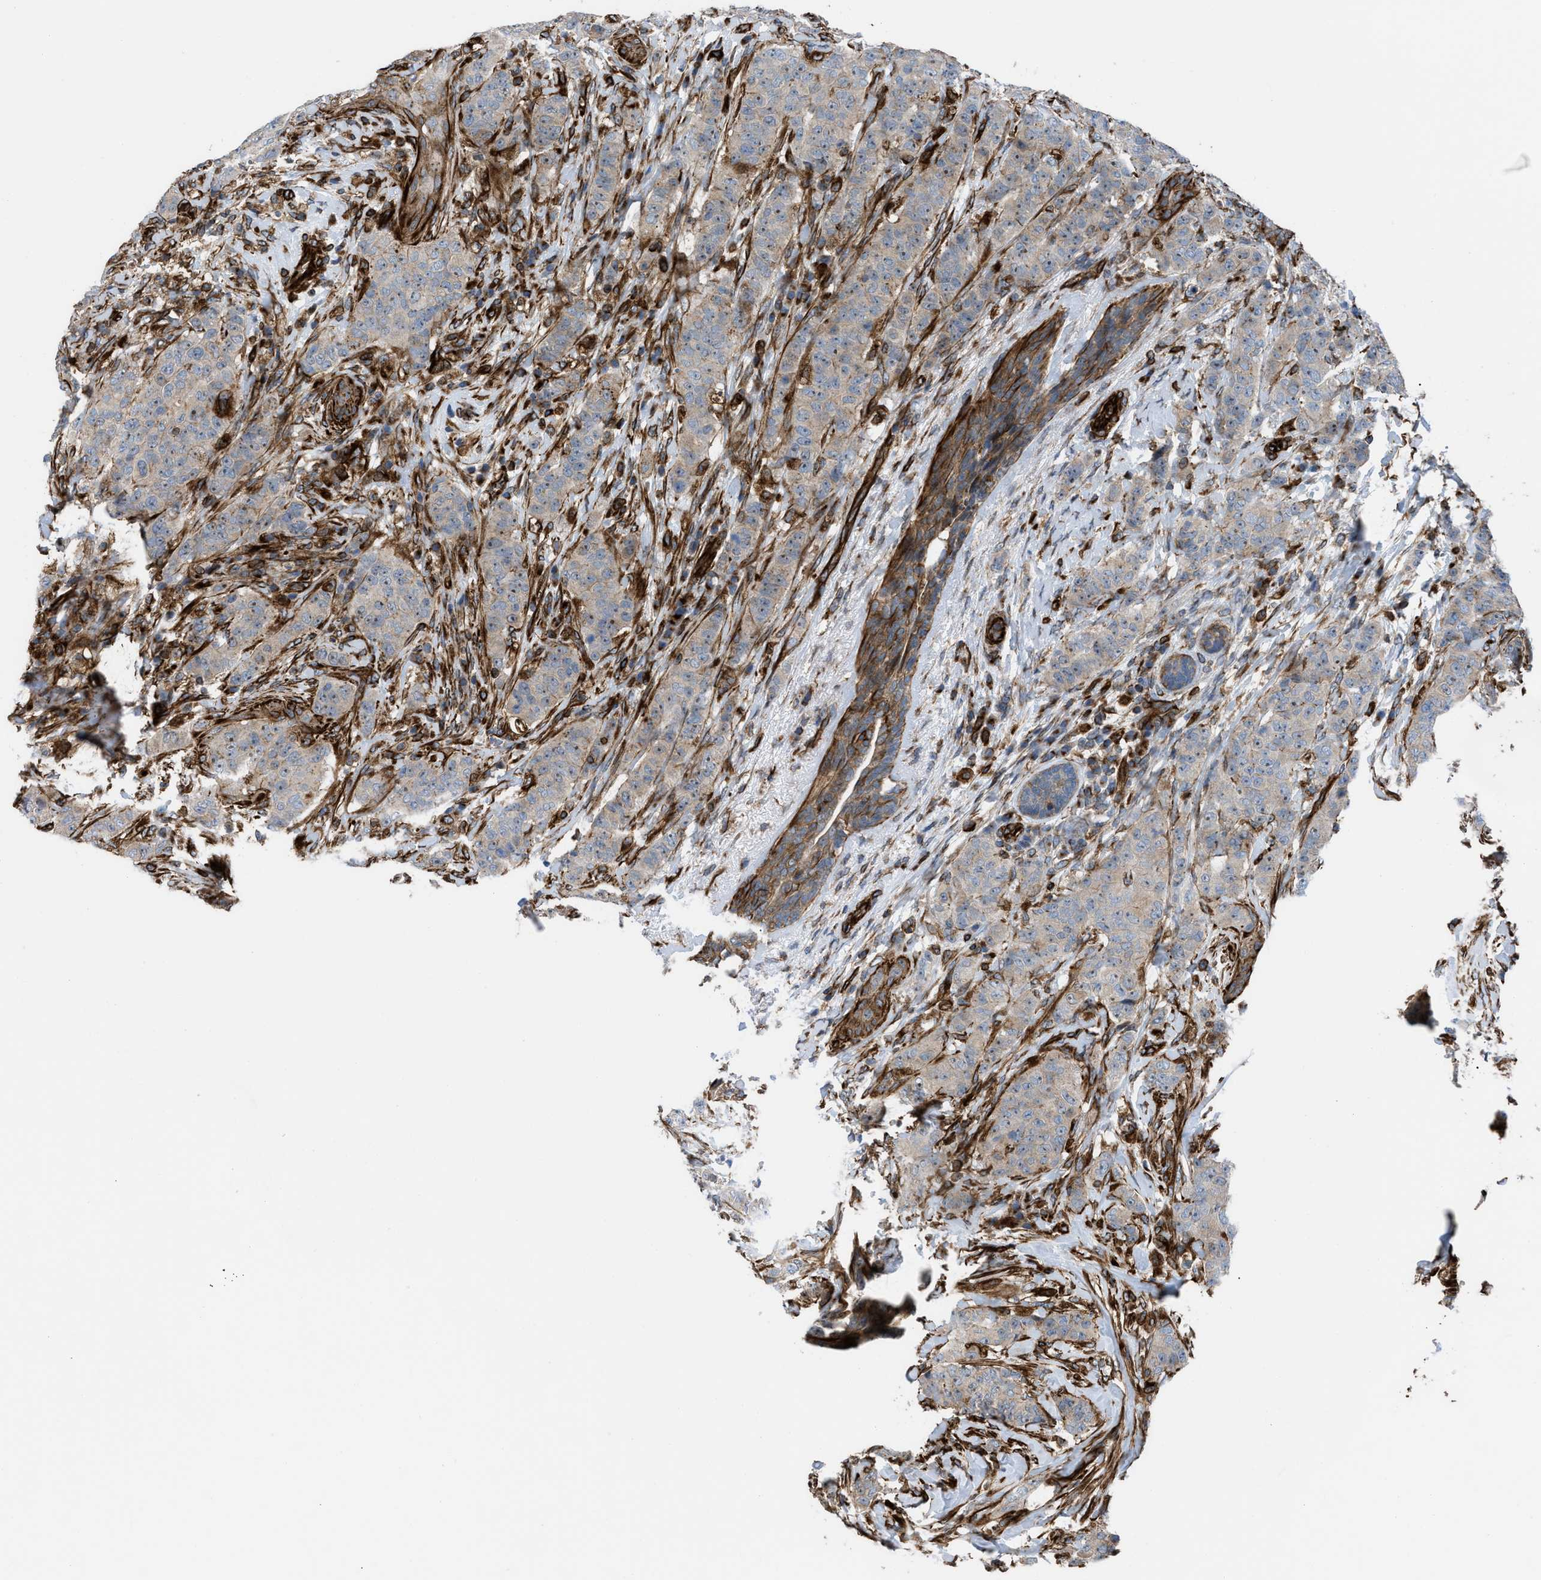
{"staining": {"intensity": "weak", "quantity": "25%-75%", "location": "cytoplasmic/membranous"}, "tissue": "breast cancer", "cell_type": "Tumor cells", "image_type": "cancer", "snomed": [{"axis": "morphology", "description": "Normal tissue, NOS"}, {"axis": "morphology", "description": "Duct carcinoma"}, {"axis": "topography", "description": "Breast"}], "caption": "Invasive ductal carcinoma (breast) tissue reveals weak cytoplasmic/membranous expression in approximately 25%-75% of tumor cells, visualized by immunohistochemistry.", "gene": "PTPRE", "patient": {"sex": "female", "age": 40}}